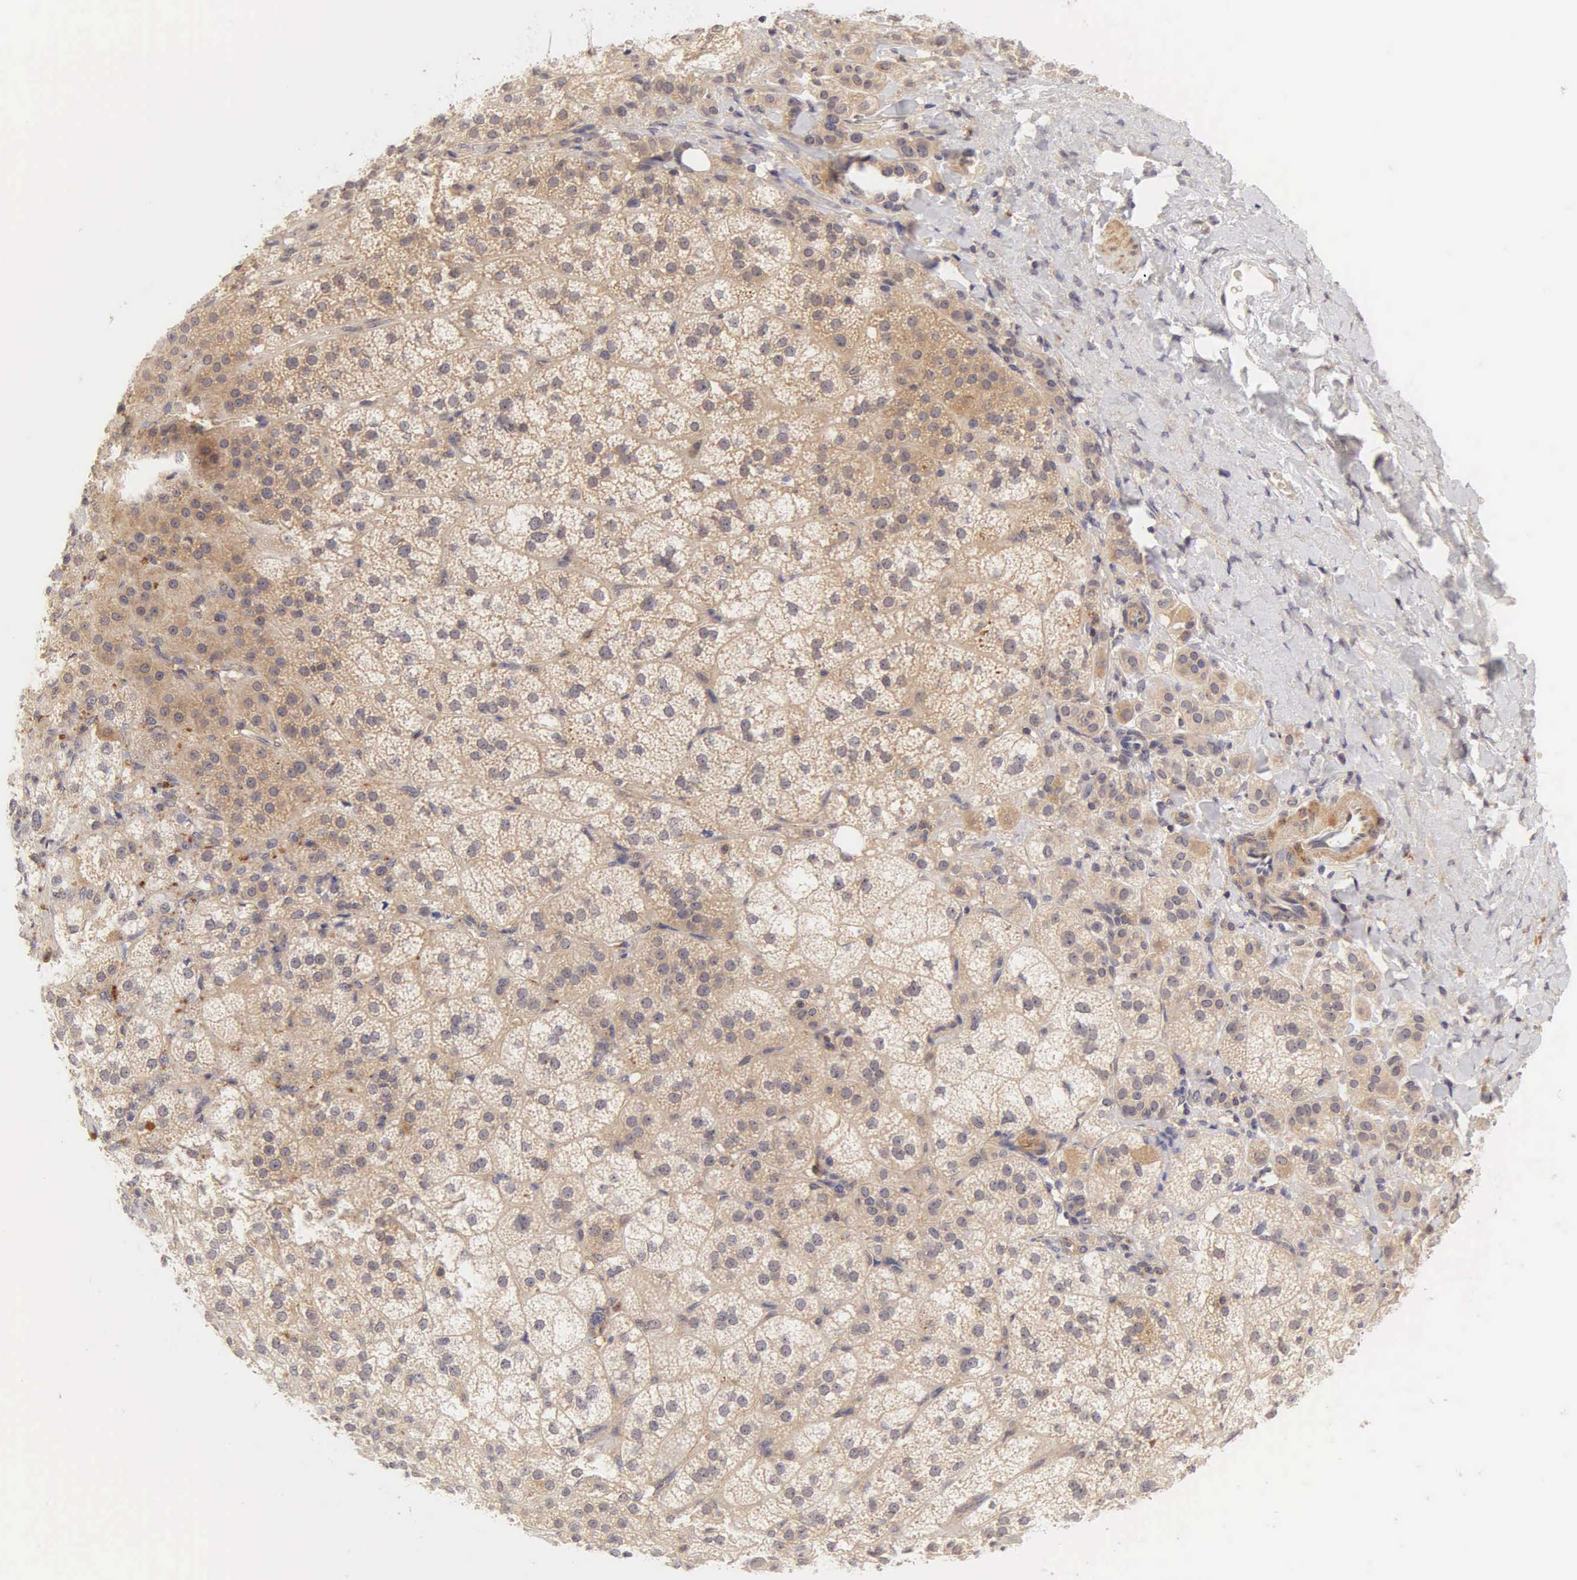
{"staining": {"intensity": "weak", "quantity": ">75%", "location": "cytoplasmic/membranous"}, "tissue": "adrenal gland", "cell_type": "Glandular cells", "image_type": "normal", "snomed": [{"axis": "morphology", "description": "Normal tissue, NOS"}, {"axis": "topography", "description": "Adrenal gland"}], "caption": "A brown stain labels weak cytoplasmic/membranous expression of a protein in glandular cells of benign adrenal gland.", "gene": "CD1A", "patient": {"sex": "female", "age": 60}}